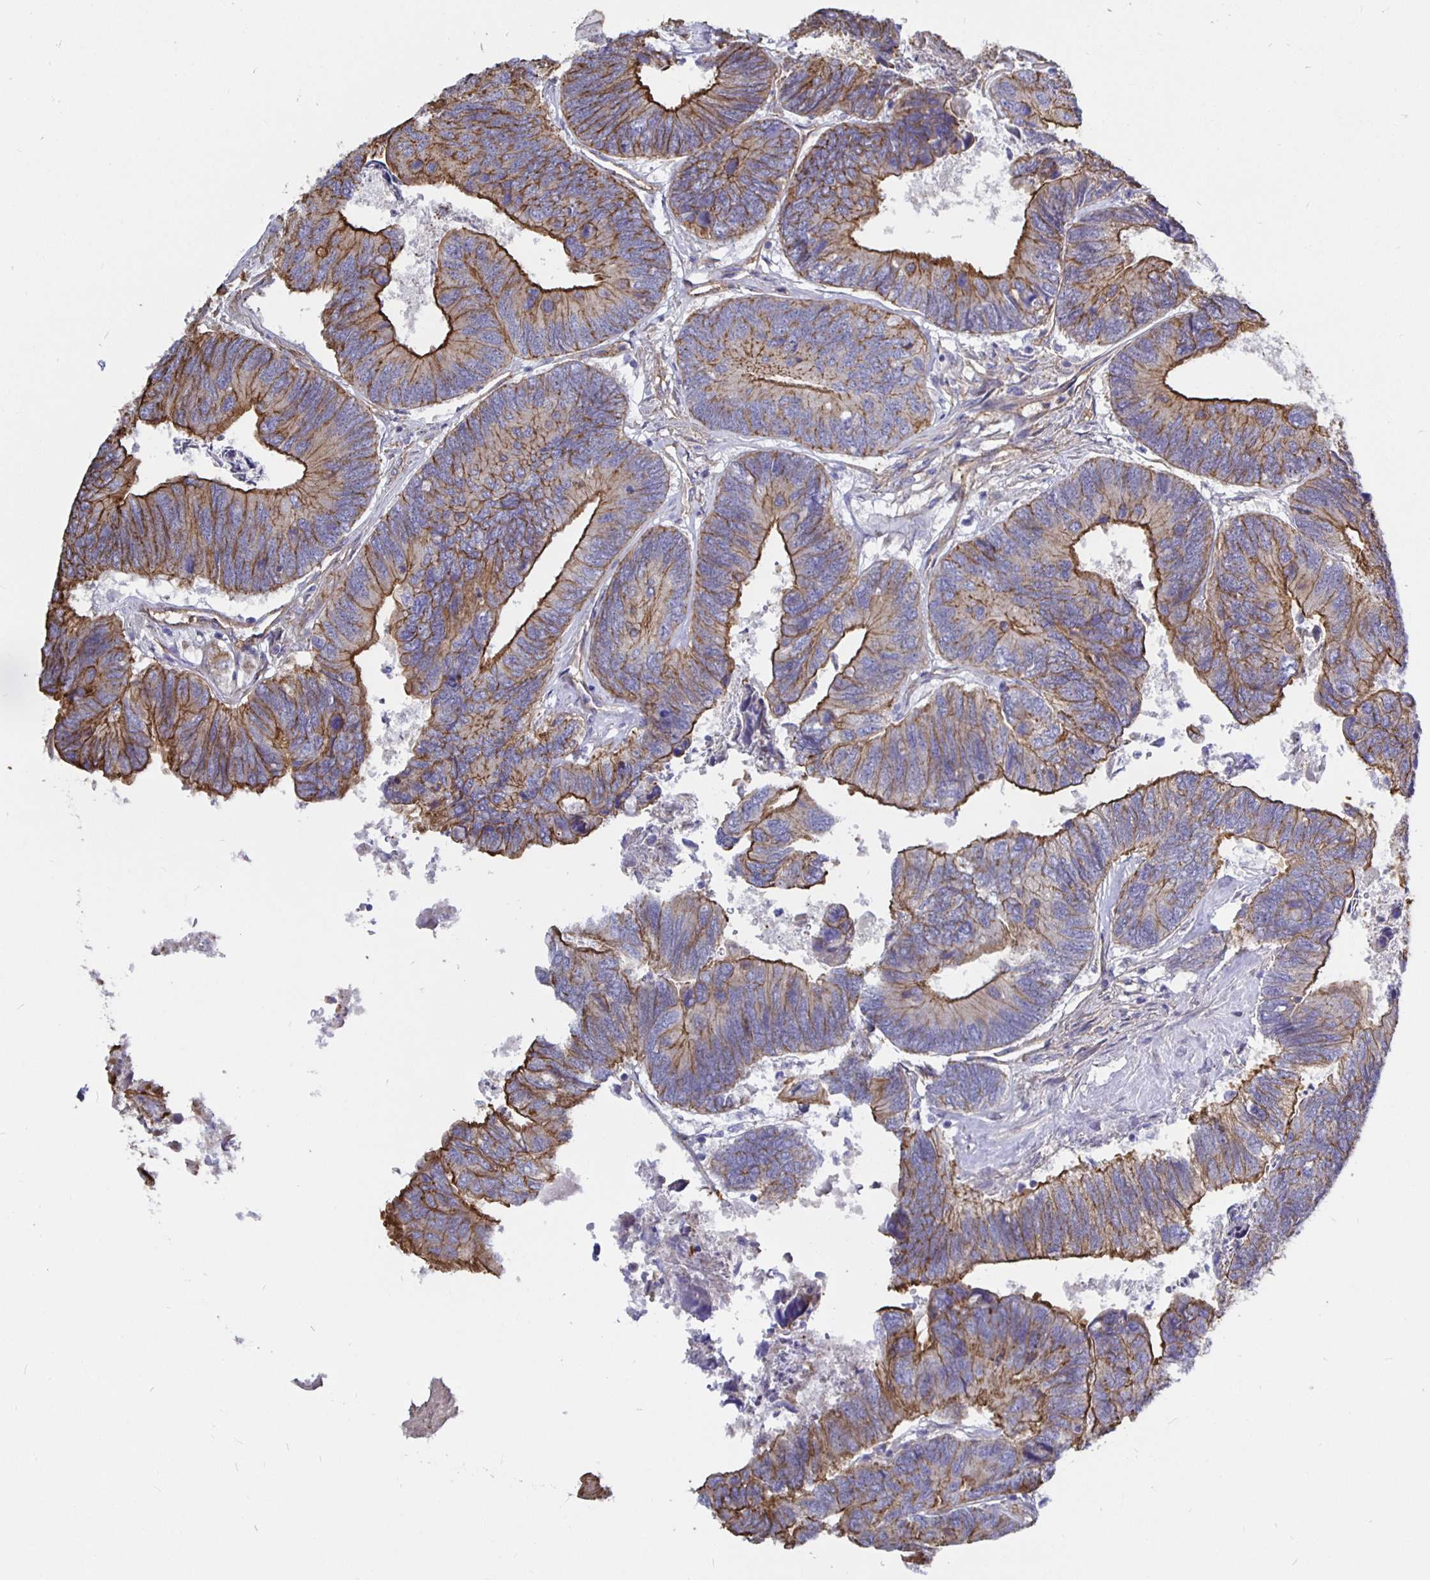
{"staining": {"intensity": "strong", "quantity": "25%-75%", "location": "cytoplasmic/membranous"}, "tissue": "colorectal cancer", "cell_type": "Tumor cells", "image_type": "cancer", "snomed": [{"axis": "morphology", "description": "Adenocarcinoma, NOS"}, {"axis": "topography", "description": "Colon"}], "caption": "IHC of colorectal cancer (adenocarcinoma) shows high levels of strong cytoplasmic/membranous positivity in about 25%-75% of tumor cells.", "gene": "ARHGEF39", "patient": {"sex": "female", "age": 67}}